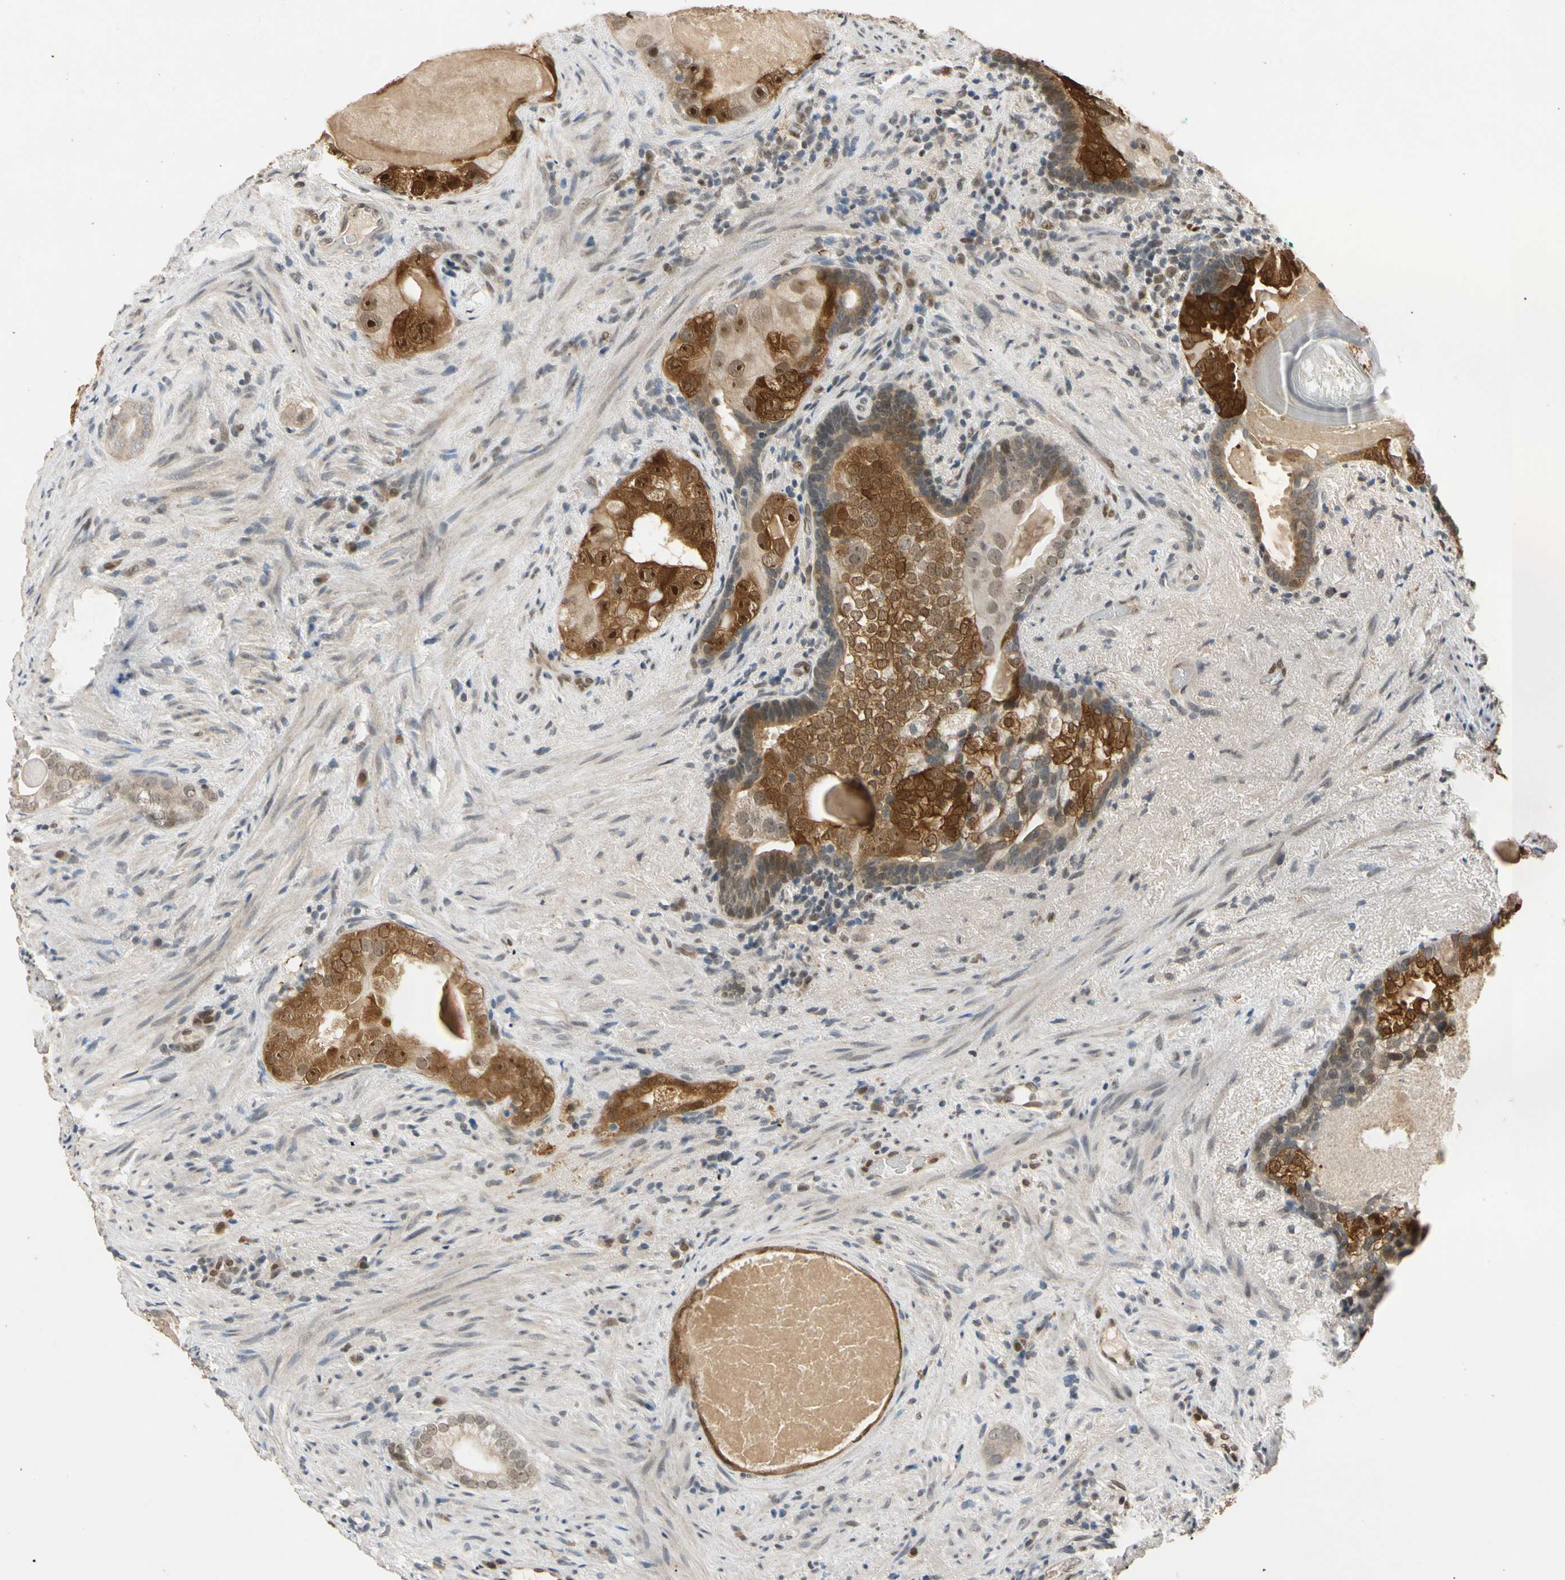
{"staining": {"intensity": "strong", "quantity": ">75%", "location": "cytoplasmic/membranous,nuclear"}, "tissue": "prostate cancer", "cell_type": "Tumor cells", "image_type": "cancer", "snomed": [{"axis": "morphology", "description": "Adenocarcinoma, High grade"}, {"axis": "topography", "description": "Prostate"}], "caption": "A high-resolution photomicrograph shows immunohistochemistry (IHC) staining of prostate cancer (adenocarcinoma (high-grade)), which exhibits strong cytoplasmic/membranous and nuclear positivity in about >75% of tumor cells.", "gene": "RIOX2", "patient": {"sex": "male", "age": 66}}